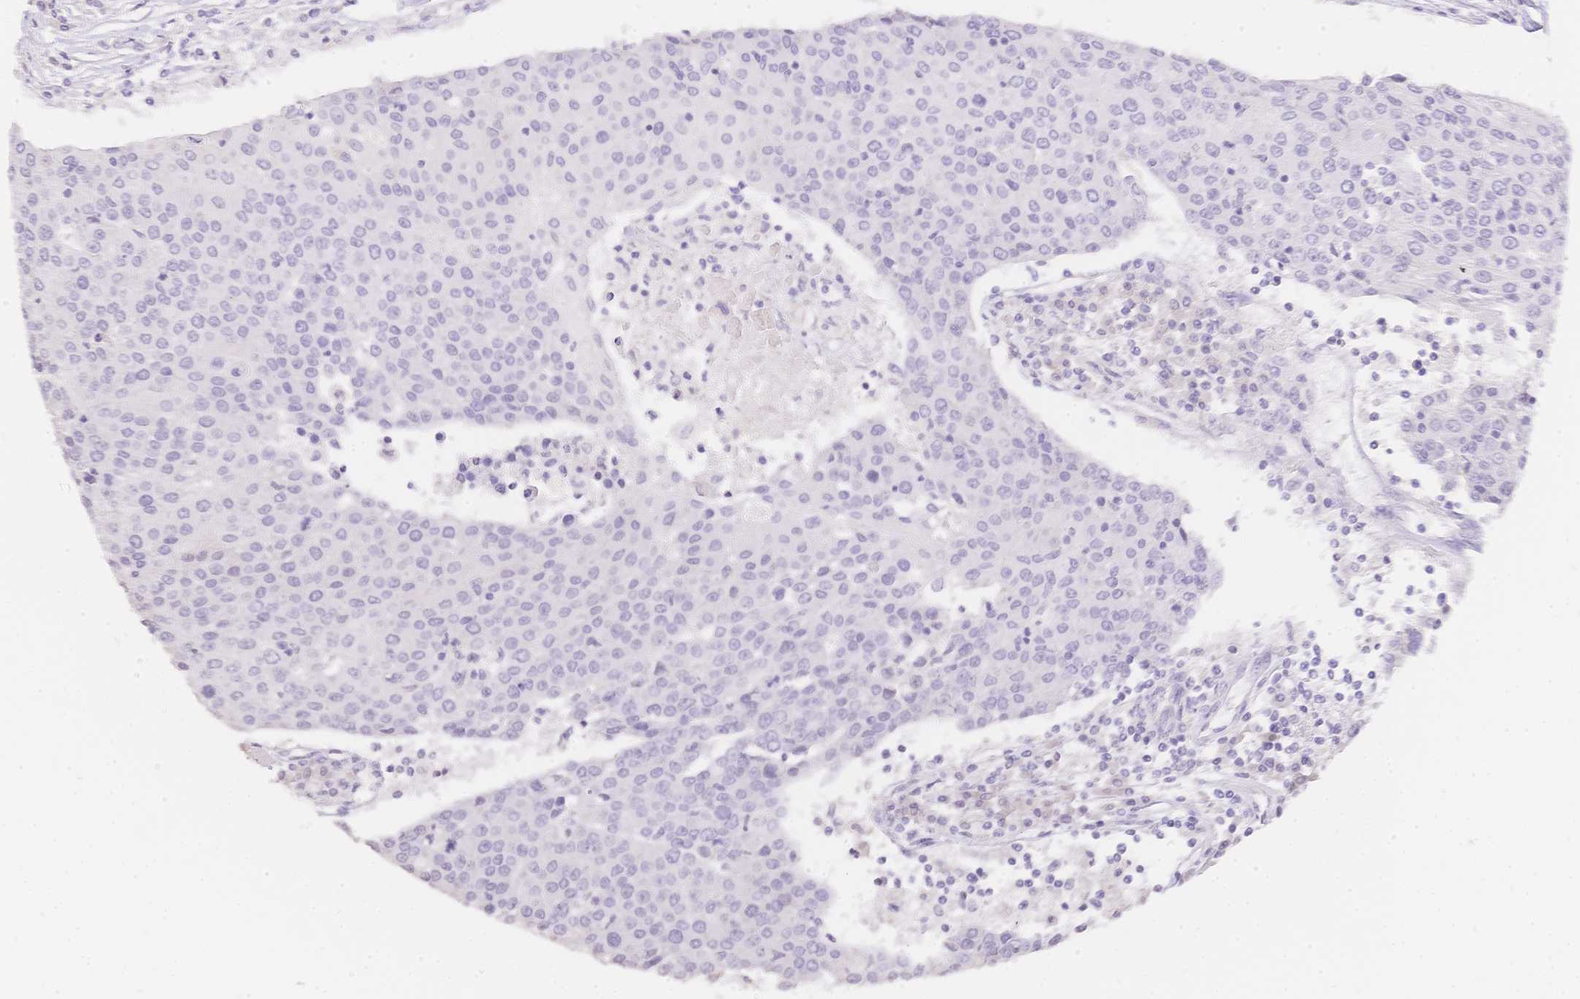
{"staining": {"intensity": "negative", "quantity": "none", "location": "none"}, "tissue": "urothelial cancer", "cell_type": "Tumor cells", "image_type": "cancer", "snomed": [{"axis": "morphology", "description": "Urothelial carcinoma, High grade"}, {"axis": "topography", "description": "Urinary bladder"}], "caption": "Protein analysis of high-grade urothelial carcinoma displays no significant positivity in tumor cells. (Brightfield microscopy of DAB (3,3'-diaminobenzidine) immunohistochemistry (IHC) at high magnification).", "gene": "HCRTR2", "patient": {"sex": "female", "age": 85}}